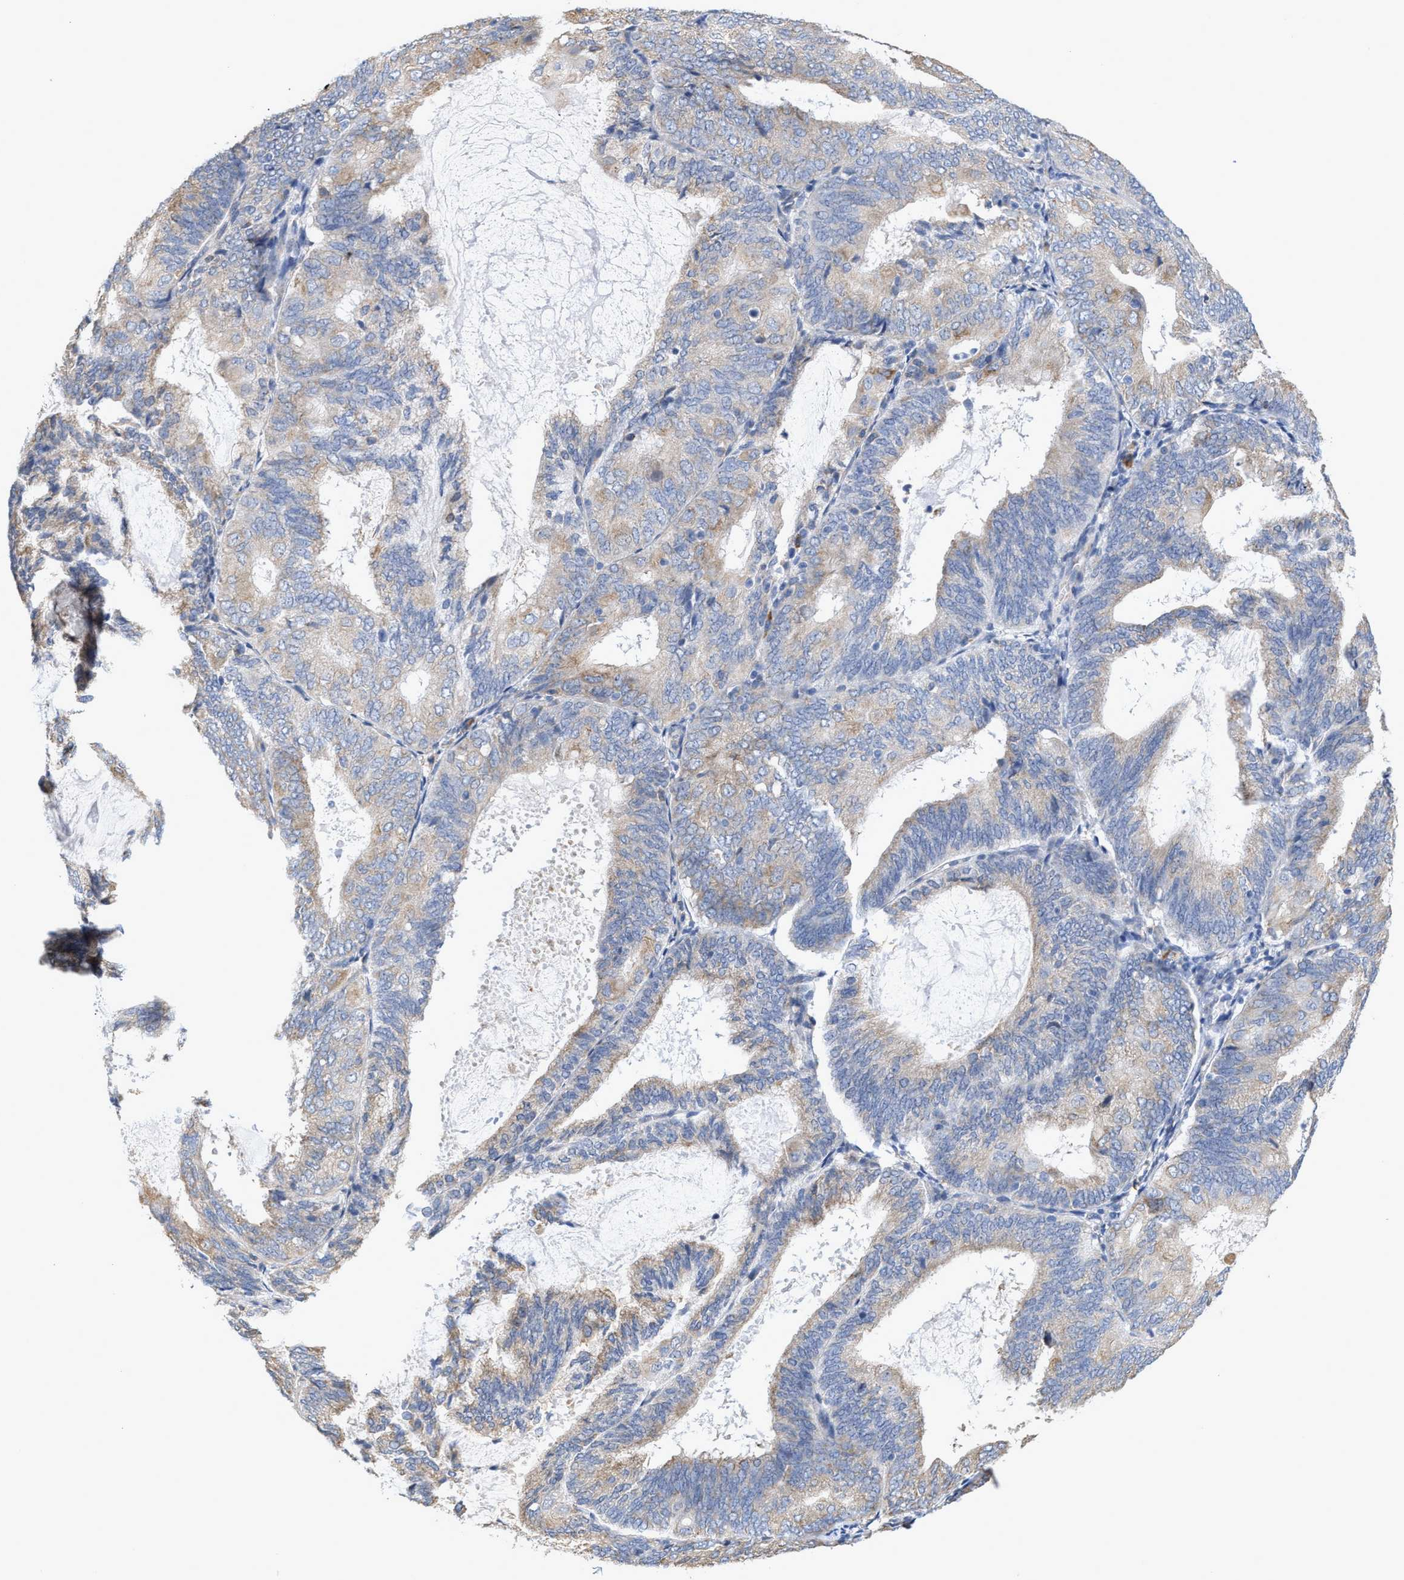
{"staining": {"intensity": "weak", "quantity": "25%-75%", "location": "cytoplasmic/membranous"}, "tissue": "endometrial cancer", "cell_type": "Tumor cells", "image_type": "cancer", "snomed": [{"axis": "morphology", "description": "Adenocarcinoma, NOS"}, {"axis": "topography", "description": "Endometrium"}], "caption": "A brown stain shows weak cytoplasmic/membranous positivity of a protein in endometrial cancer tumor cells.", "gene": "RYR2", "patient": {"sex": "female", "age": 81}}